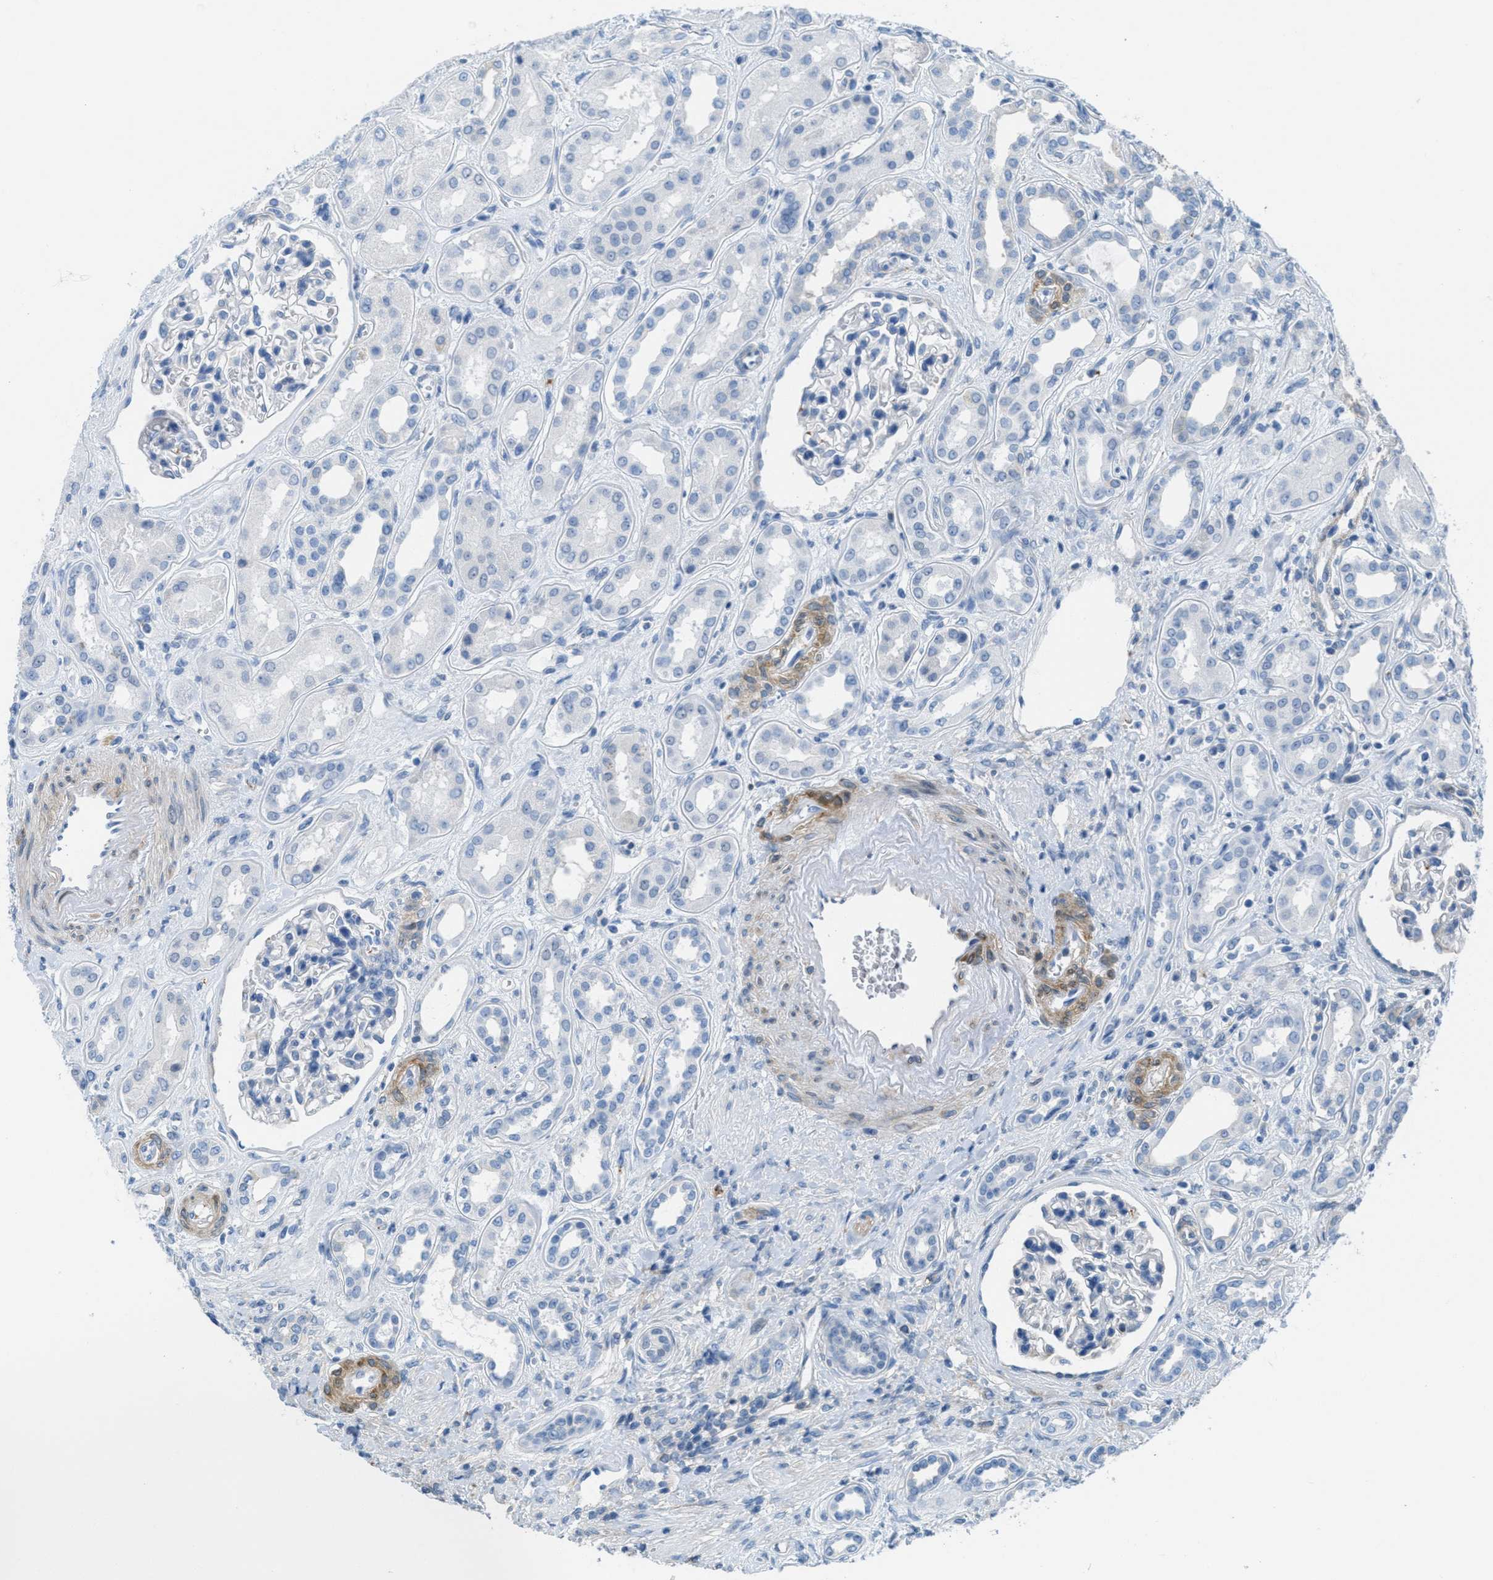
{"staining": {"intensity": "negative", "quantity": "none", "location": "none"}, "tissue": "kidney", "cell_type": "Cells in glomeruli", "image_type": "normal", "snomed": [{"axis": "morphology", "description": "Normal tissue, NOS"}, {"axis": "topography", "description": "Kidney"}], "caption": "Micrograph shows no protein expression in cells in glomeruli of normal kidney. The staining is performed using DAB brown chromogen with nuclei counter-stained in using hematoxylin.", "gene": "MAPRE2", "patient": {"sex": "male", "age": 59}}